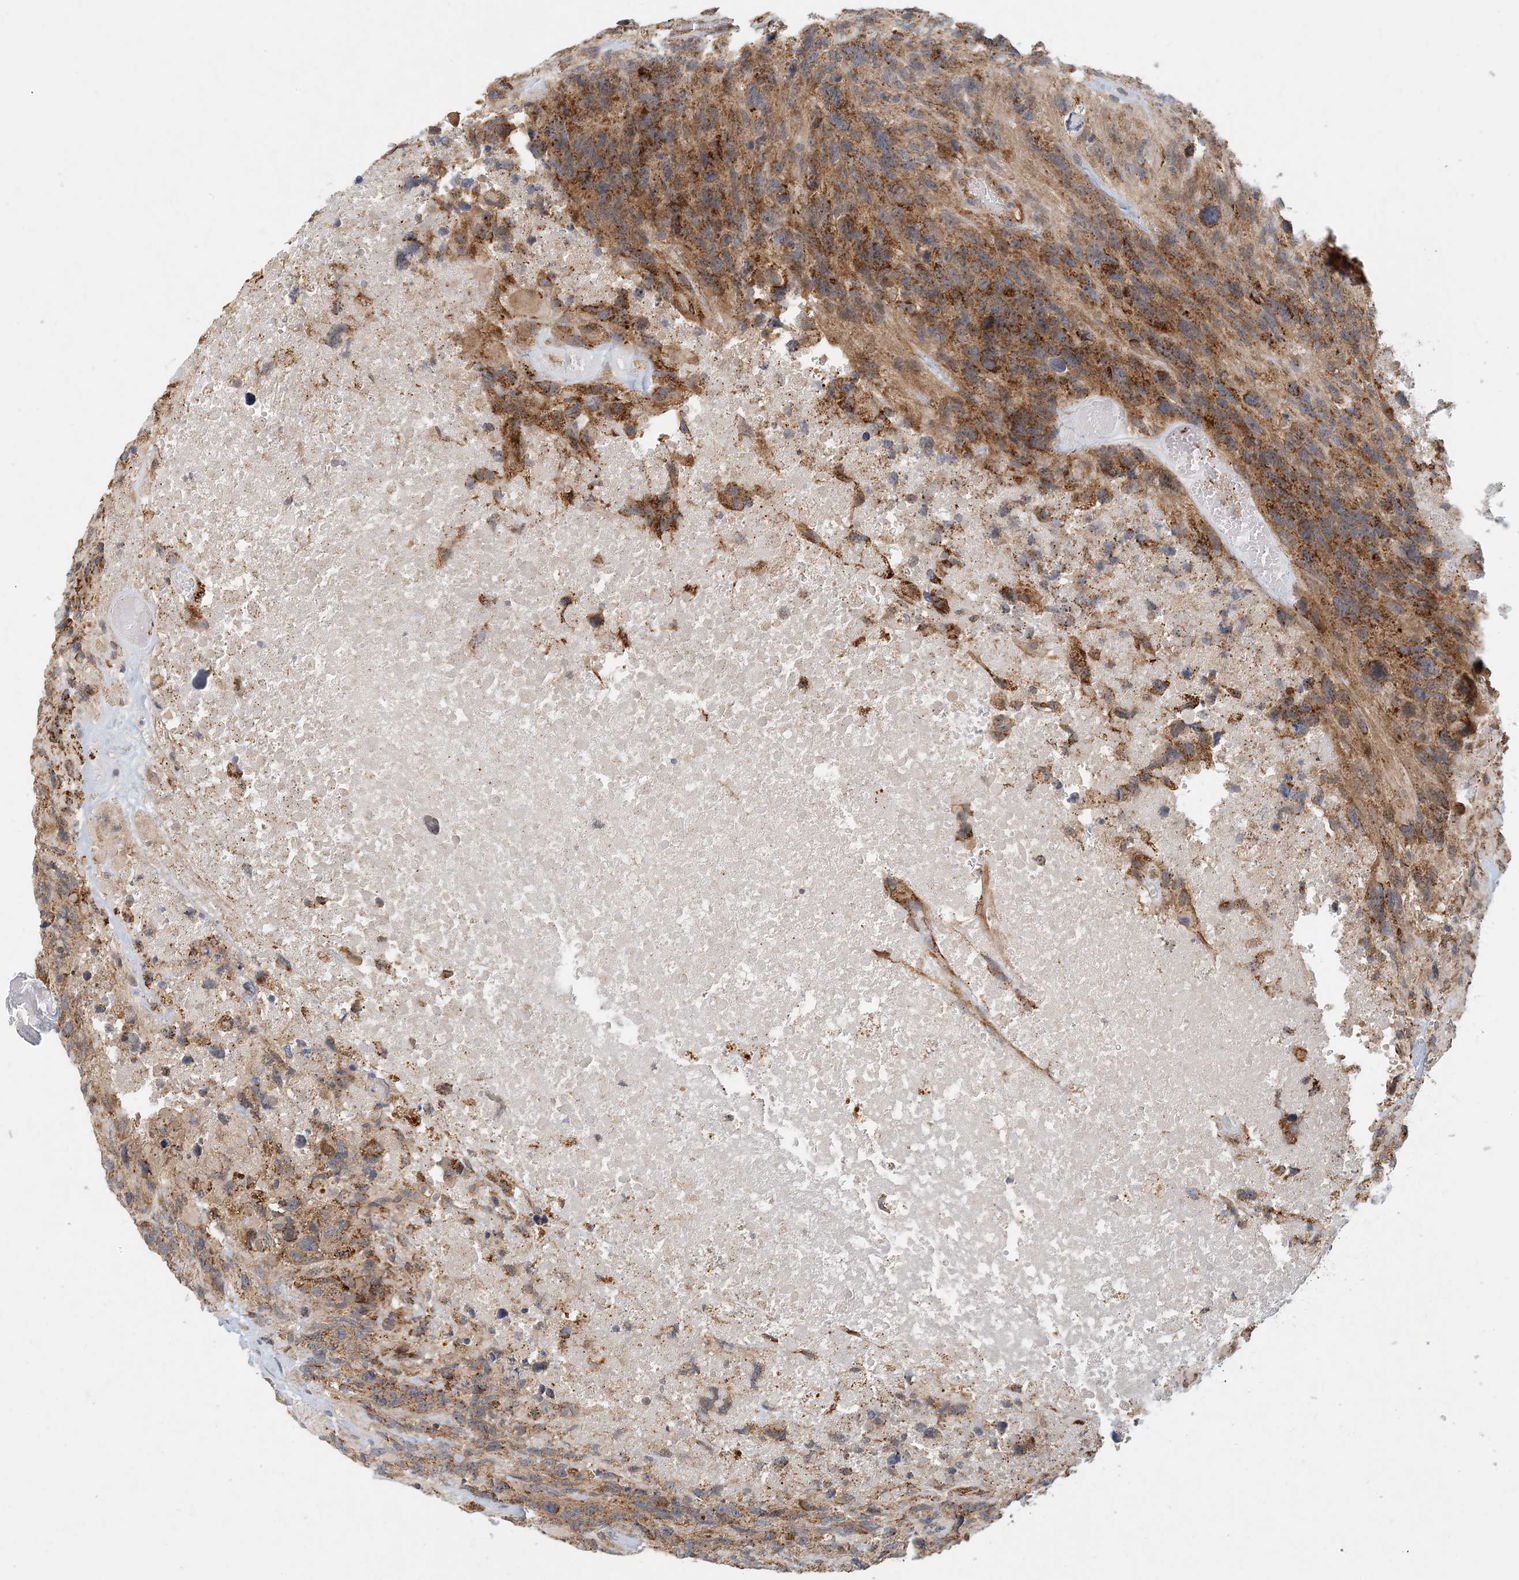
{"staining": {"intensity": "moderate", "quantity": ">75%", "location": "cytoplasmic/membranous"}, "tissue": "glioma", "cell_type": "Tumor cells", "image_type": "cancer", "snomed": [{"axis": "morphology", "description": "Glioma, malignant, High grade"}, {"axis": "topography", "description": "Brain"}], "caption": "Immunohistochemistry photomicrograph of glioma stained for a protein (brown), which displays medium levels of moderate cytoplasmic/membranous positivity in approximately >75% of tumor cells.", "gene": "ZBTB3", "patient": {"sex": "male", "age": 69}}